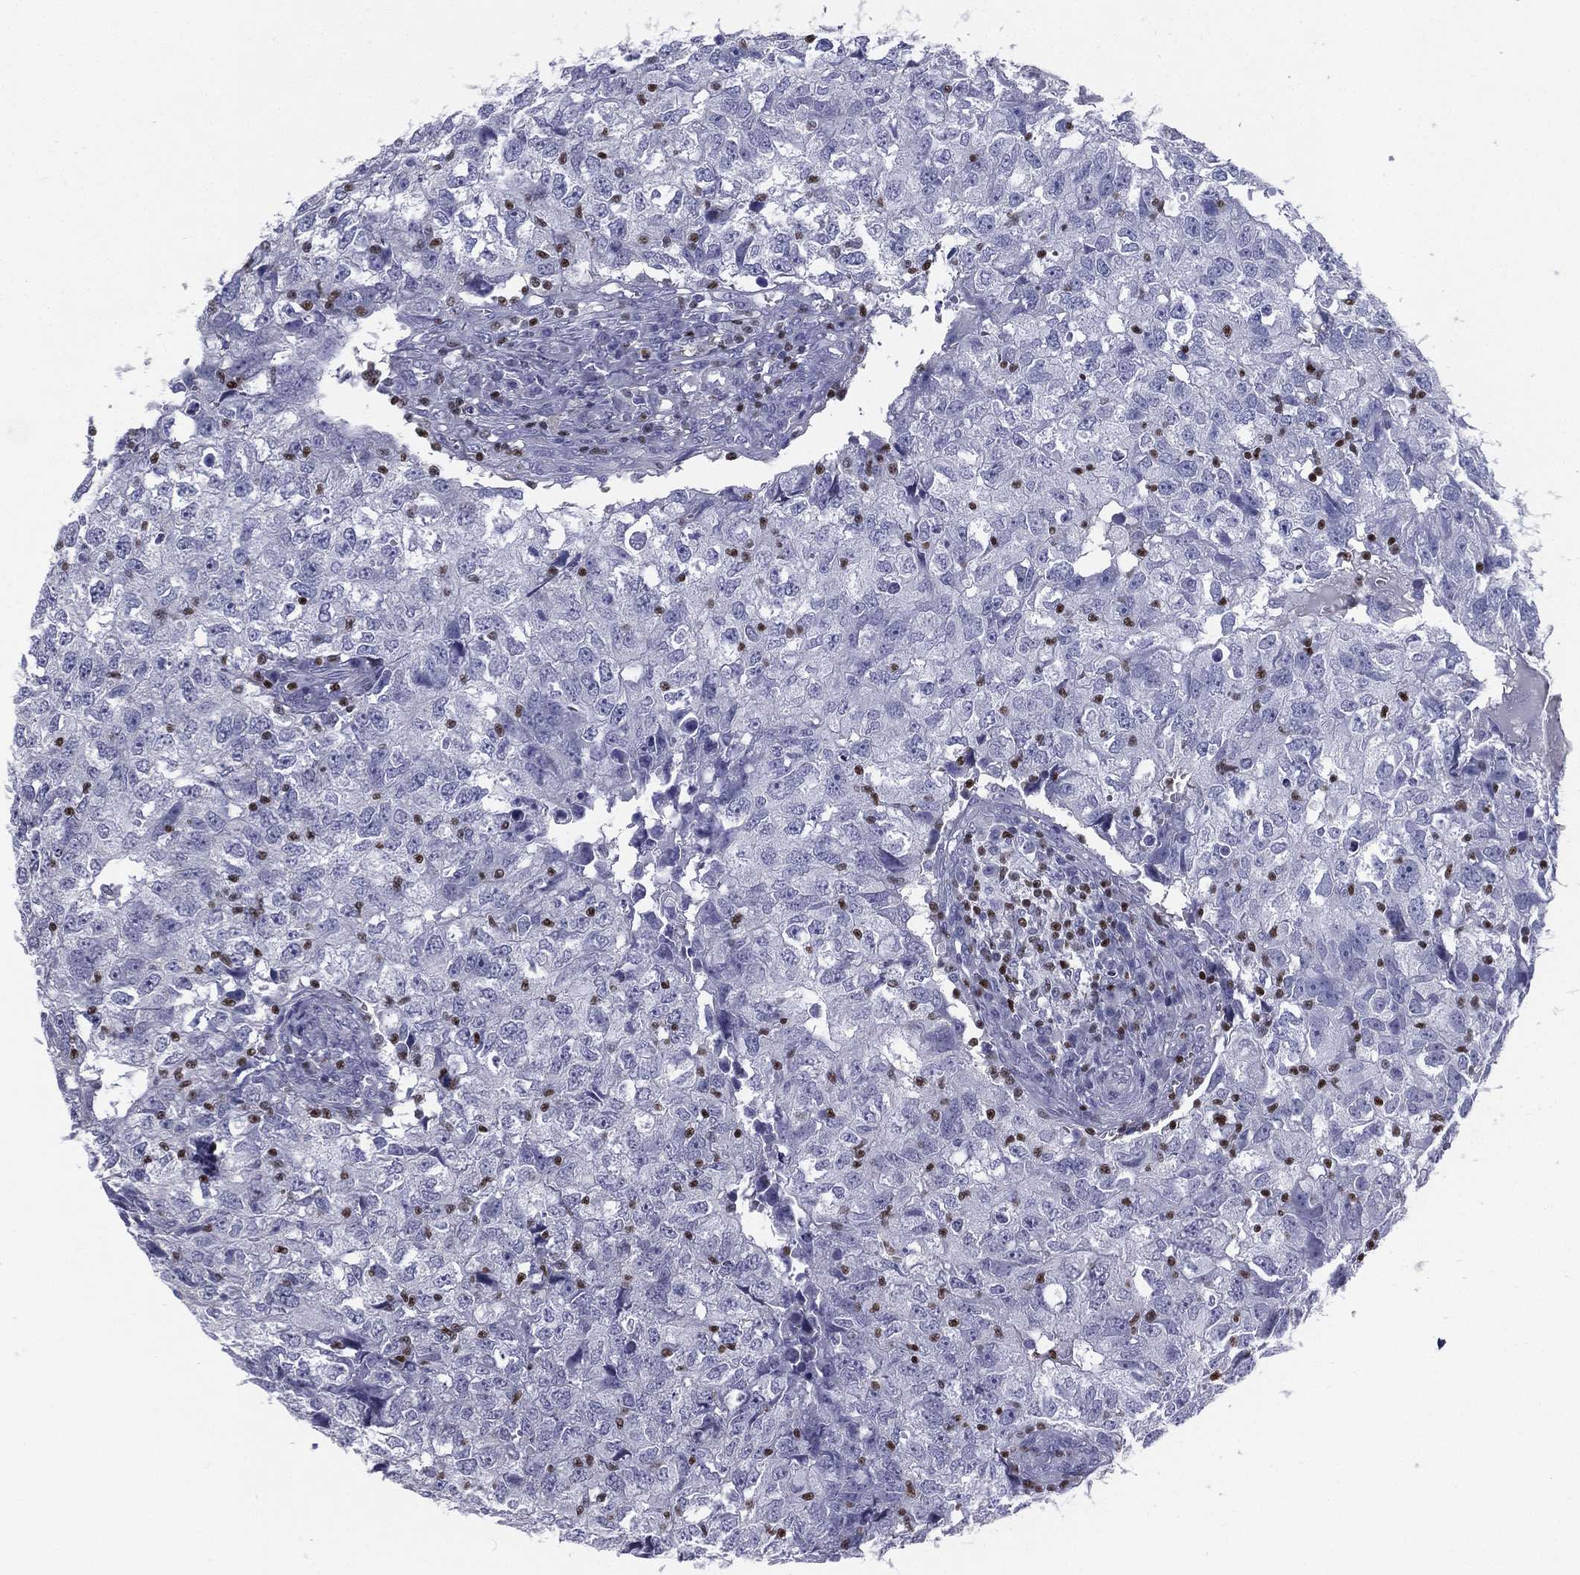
{"staining": {"intensity": "negative", "quantity": "none", "location": "none"}, "tissue": "breast cancer", "cell_type": "Tumor cells", "image_type": "cancer", "snomed": [{"axis": "morphology", "description": "Duct carcinoma"}, {"axis": "topography", "description": "Breast"}], "caption": "A high-resolution image shows immunohistochemistry staining of intraductal carcinoma (breast), which reveals no significant expression in tumor cells. (Brightfield microscopy of DAB (3,3'-diaminobenzidine) IHC at high magnification).", "gene": "PYHIN1", "patient": {"sex": "female", "age": 30}}